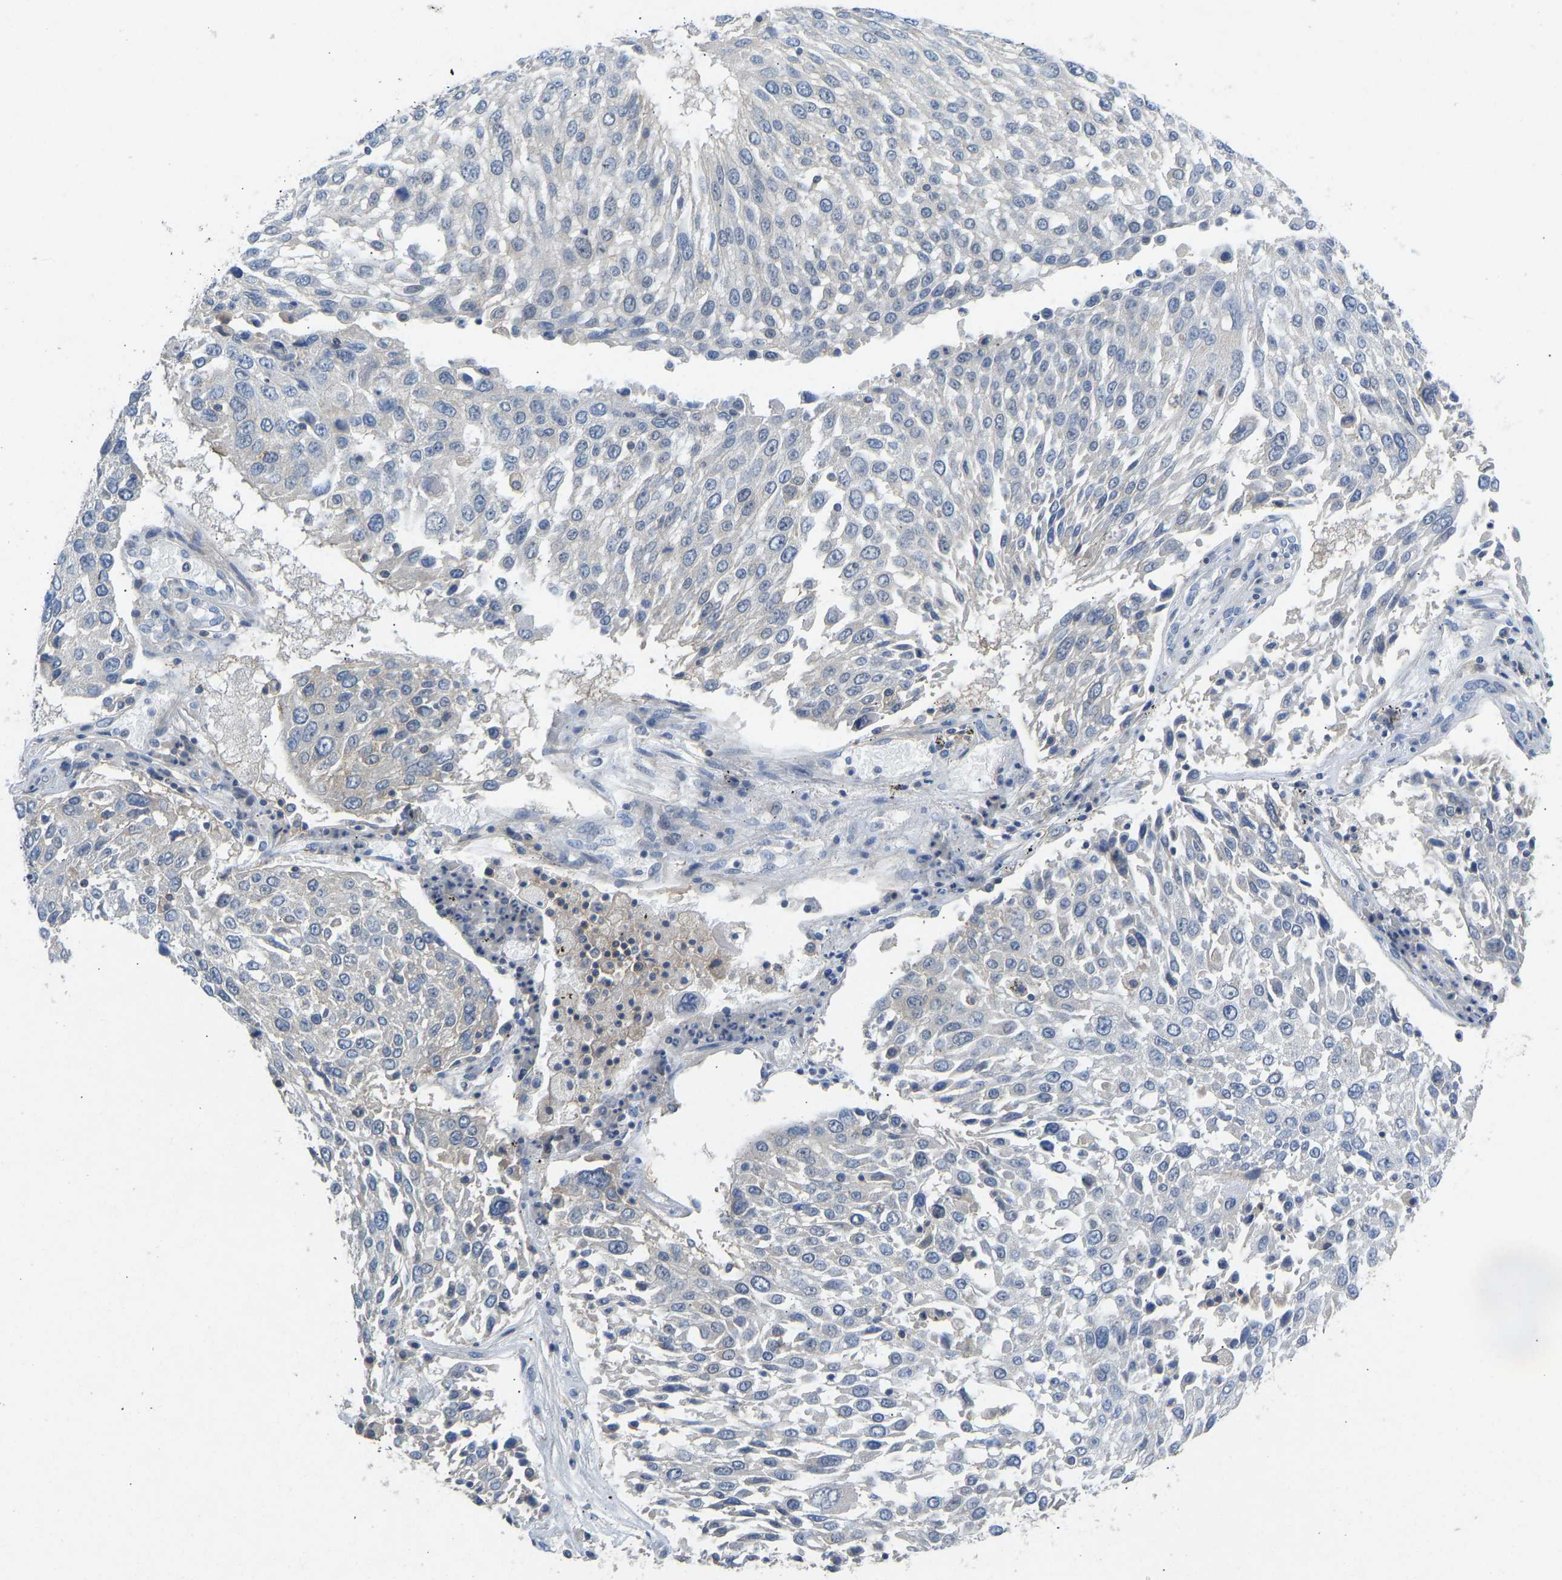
{"staining": {"intensity": "negative", "quantity": "none", "location": "none"}, "tissue": "lung cancer", "cell_type": "Tumor cells", "image_type": "cancer", "snomed": [{"axis": "morphology", "description": "Squamous cell carcinoma, NOS"}, {"axis": "topography", "description": "Lung"}], "caption": "Immunohistochemistry of lung squamous cell carcinoma reveals no positivity in tumor cells. (DAB immunohistochemistry, high magnification).", "gene": "NDRG3", "patient": {"sex": "male", "age": 65}}